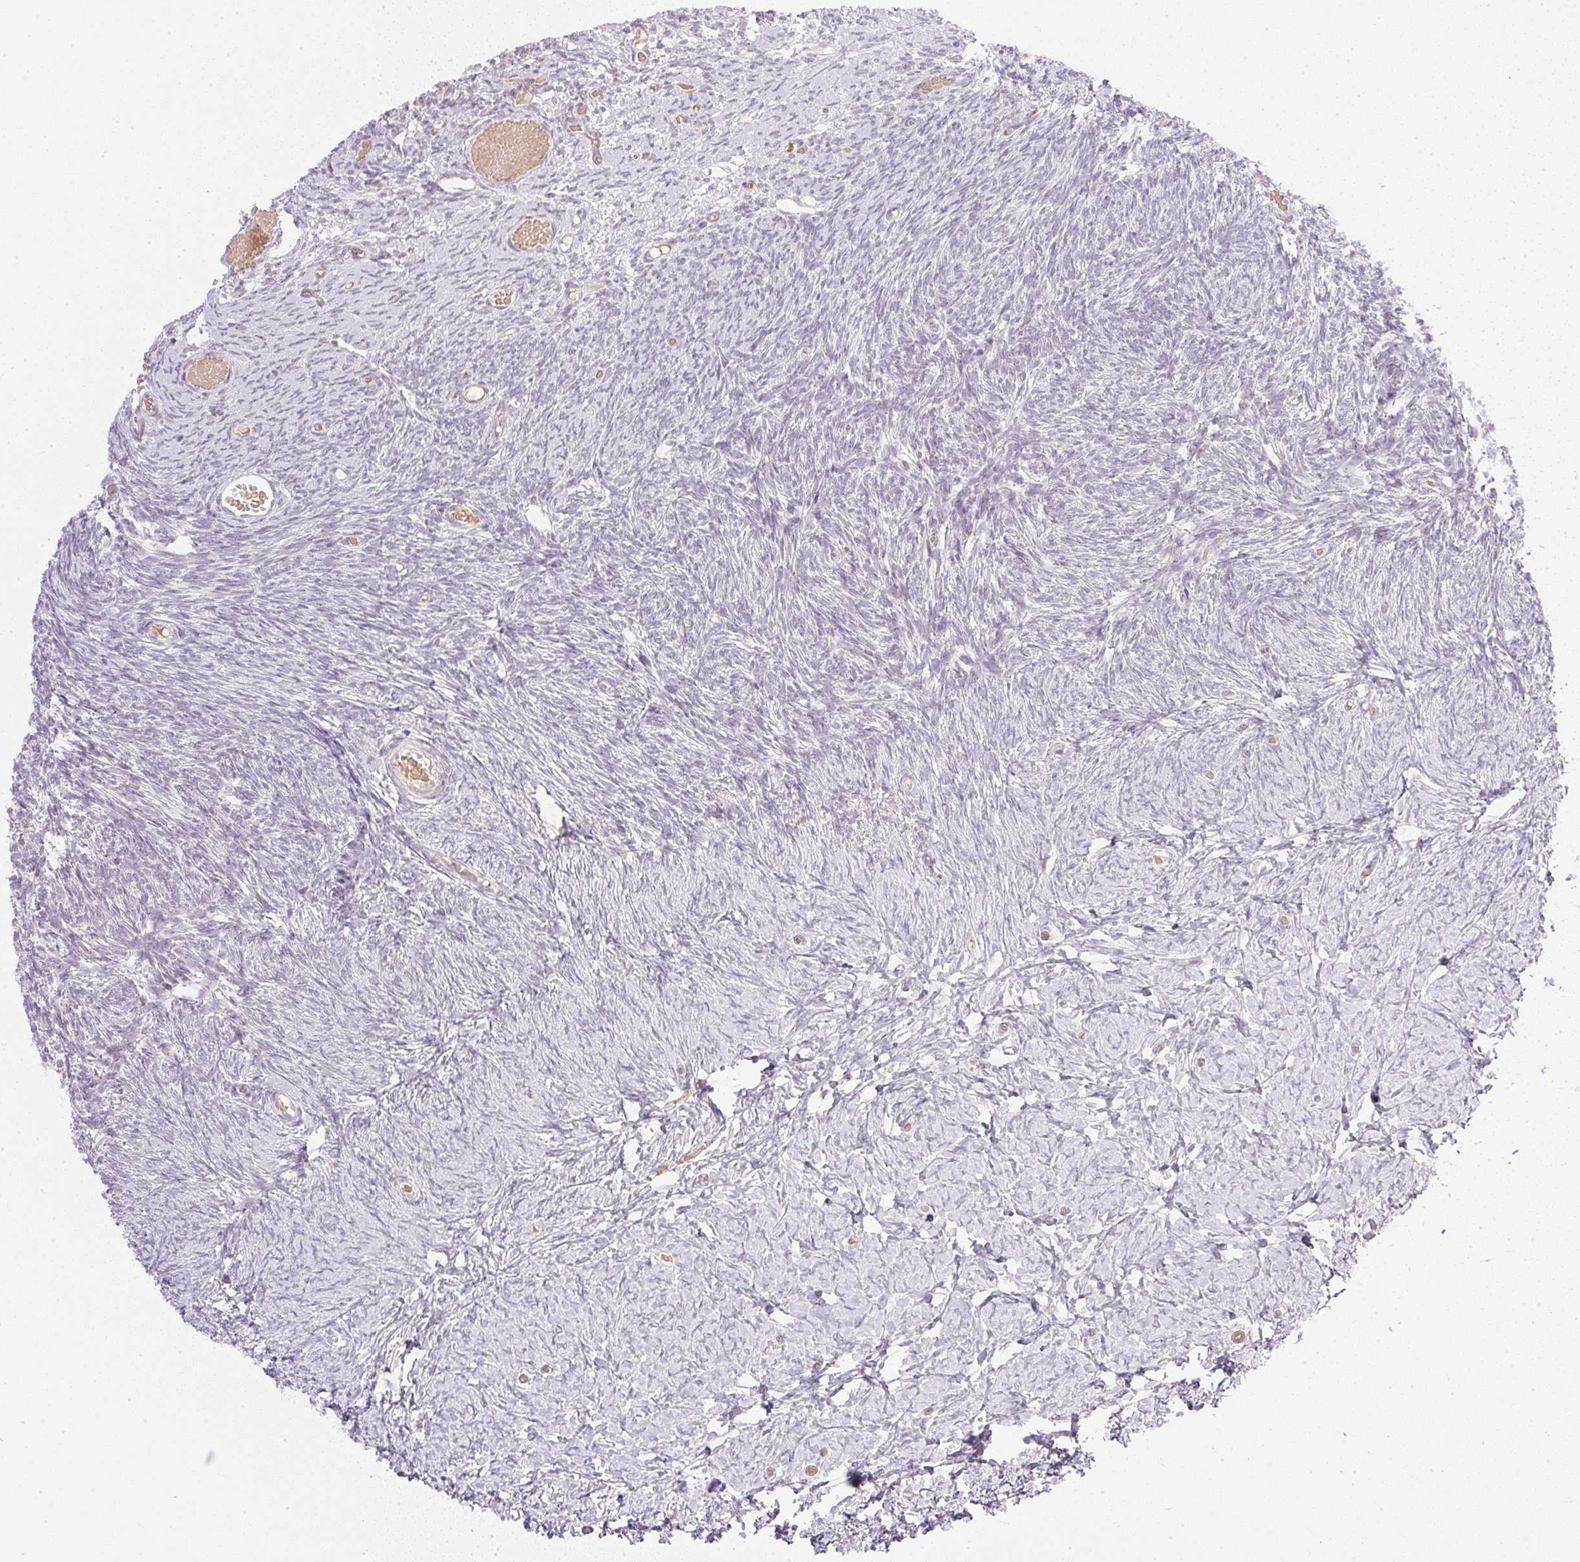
{"staining": {"intensity": "negative", "quantity": "none", "location": "none"}, "tissue": "ovary", "cell_type": "Ovarian stroma cells", "image_type": "normal", "snomed": [{"axis": "morphology", "description": "Normal tissue, NOS"}, {"axis": "topography", "description": "Ovary"}], "caption": "There is no significant positivity in ovarian stroma cells of ovary. (DAB IHC with hematoxylin counter stain).", "gene": "AAR2", "patient": {"sex": "female", "age": 39}}